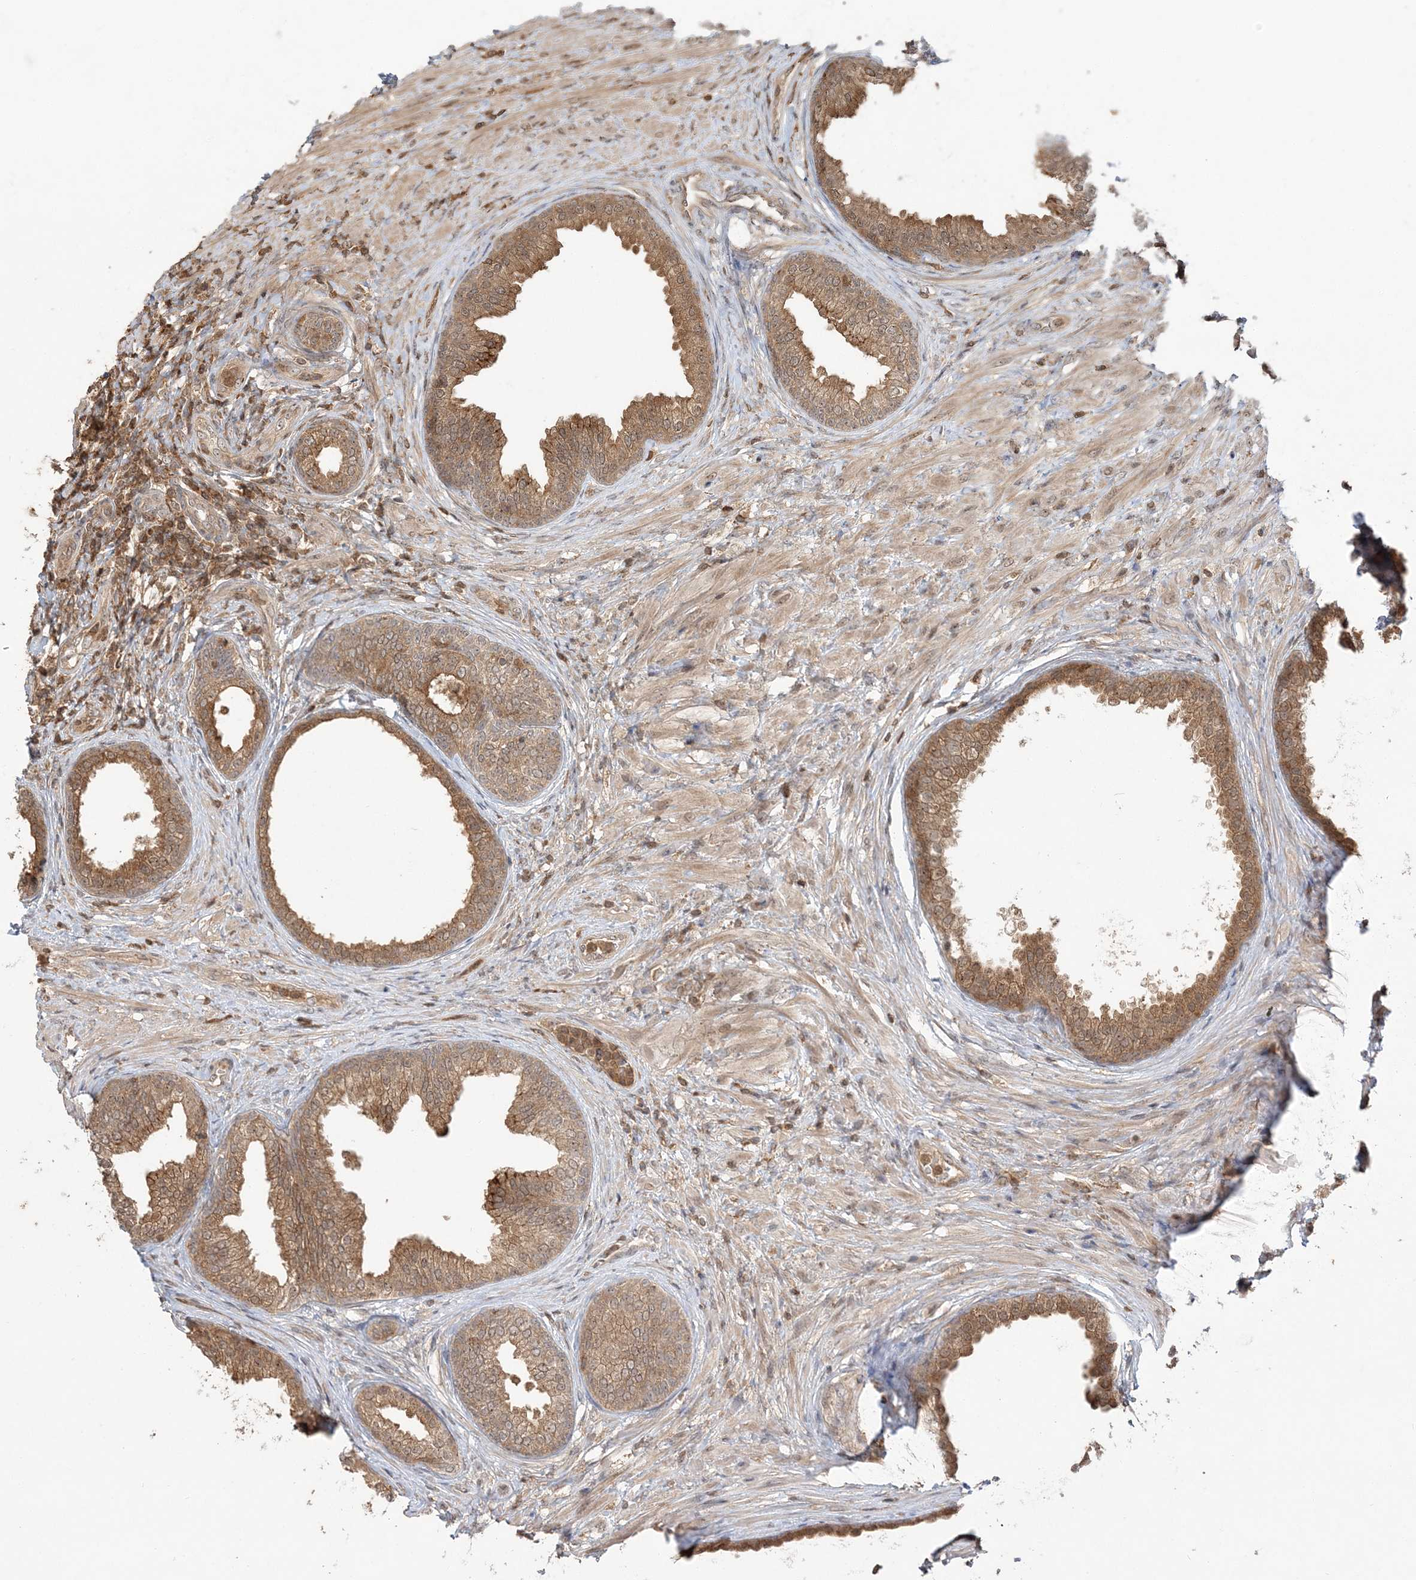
{"staining": {"intensity": "moderate", "quantity": ">75%", "location": "cytoplasmic/membranous"}, "tissue": "prostate", "cell_type": "Glandular cells", "image_type": "normal", "snomed": [{"axis": "morphology", "description": "Normal tissue, NOS"}, {"axis": "topography", "description": "Prostate"}], "caption": "Immunohistochemical staining of benign prostate reveals medium levels of moderate cytoplasmic/membranous expression in approximately >75% of glandular cells.", "gene": "CAB39", "patient": {"sex": "male", "age": 76}}